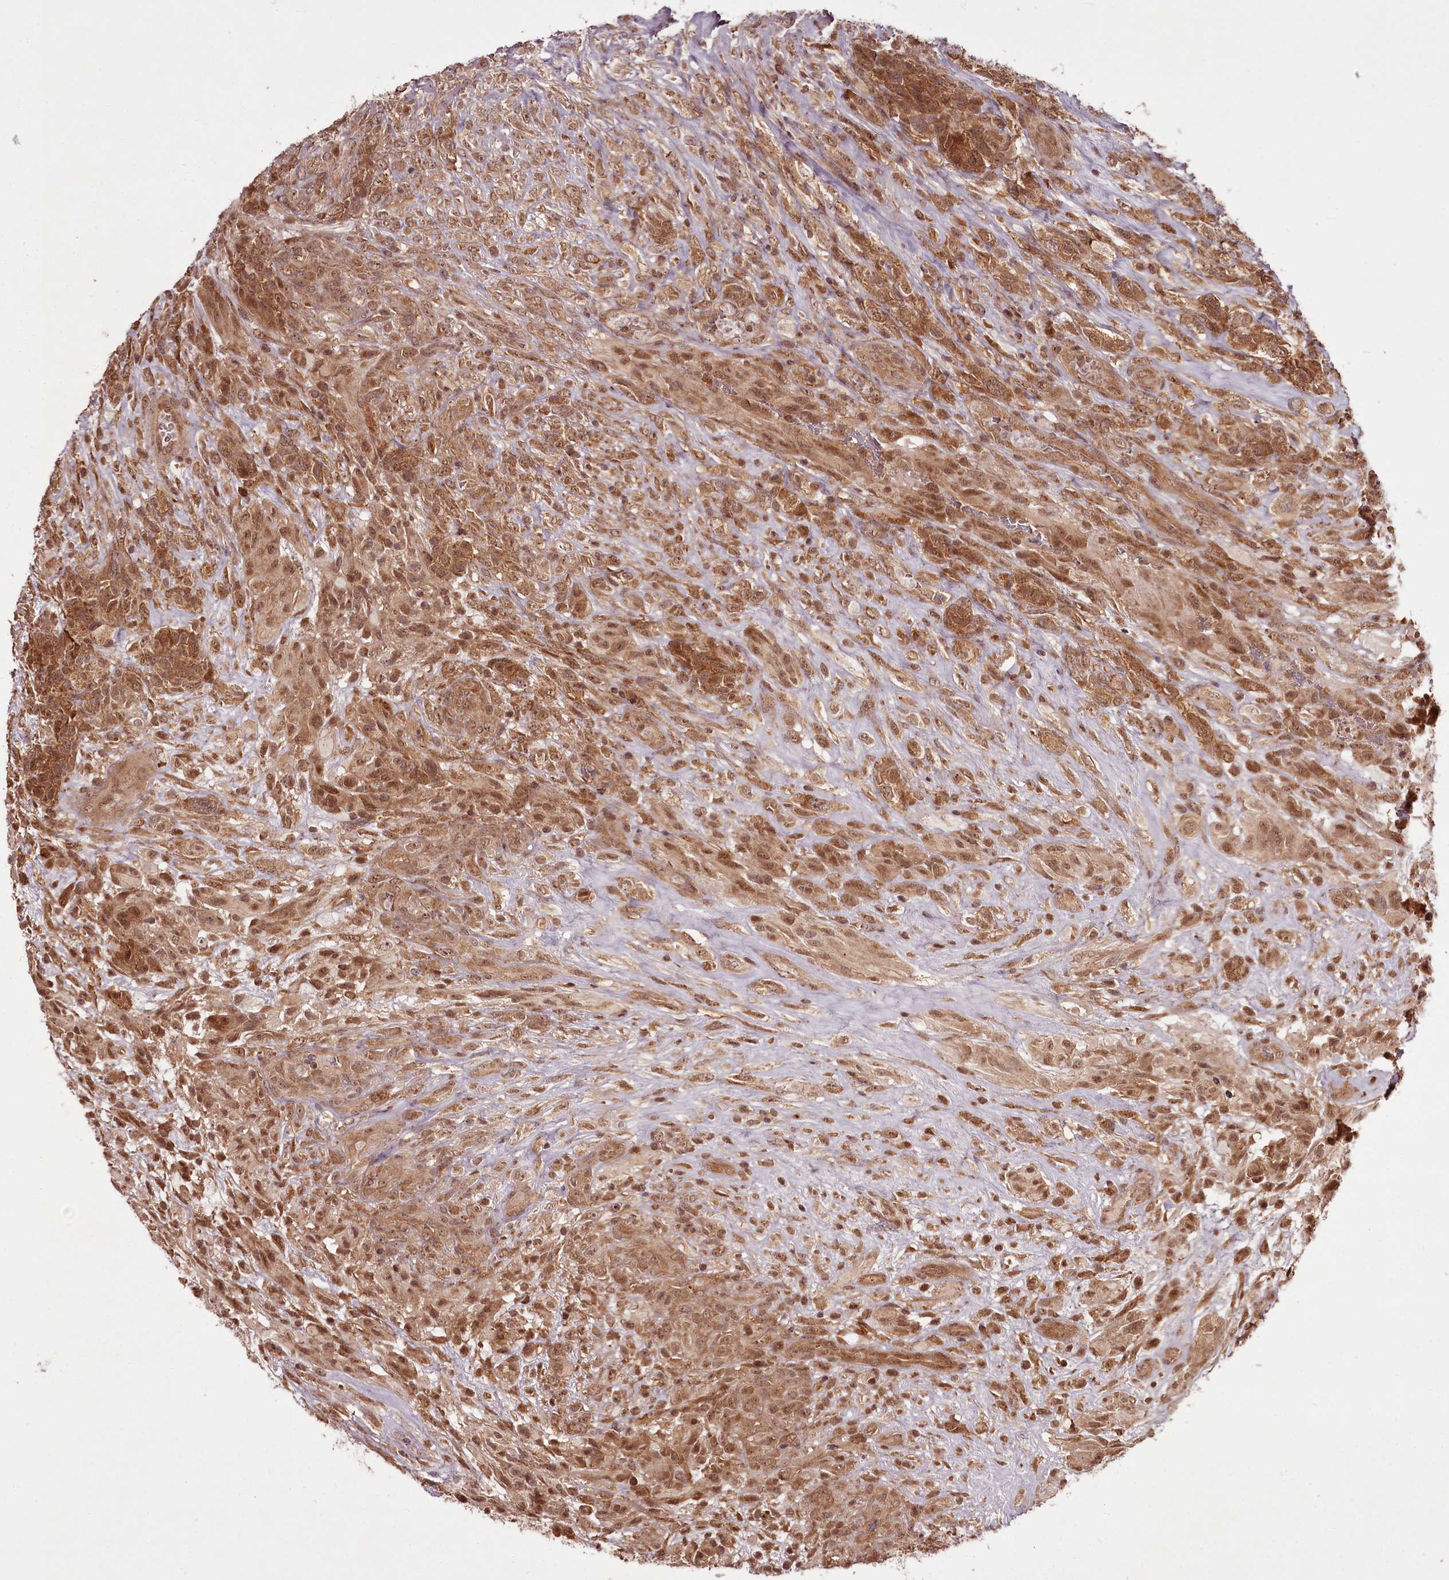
{"staining": {"intensity": "moderate", "quantity": ">75%", "location": "cytoplasmic/membranous,nuclear"}, "tissue": "glioma", "cell_type": "Tumor cells", "image_type": "cancer", "snomed": [{"axis": "morphology", "description": "Glioma, malignant, High grade"}, {"axis": "topography", "description": "Brain"}], "caption": "This is a histology image of IHC staining of malignant glioma (high-grade), which shows moderate staining in the cytoplasmic/membranous and nuclear of tumor cells.", "gene": "PCBP2", "patient": {"sex": "male", "age": 61}}